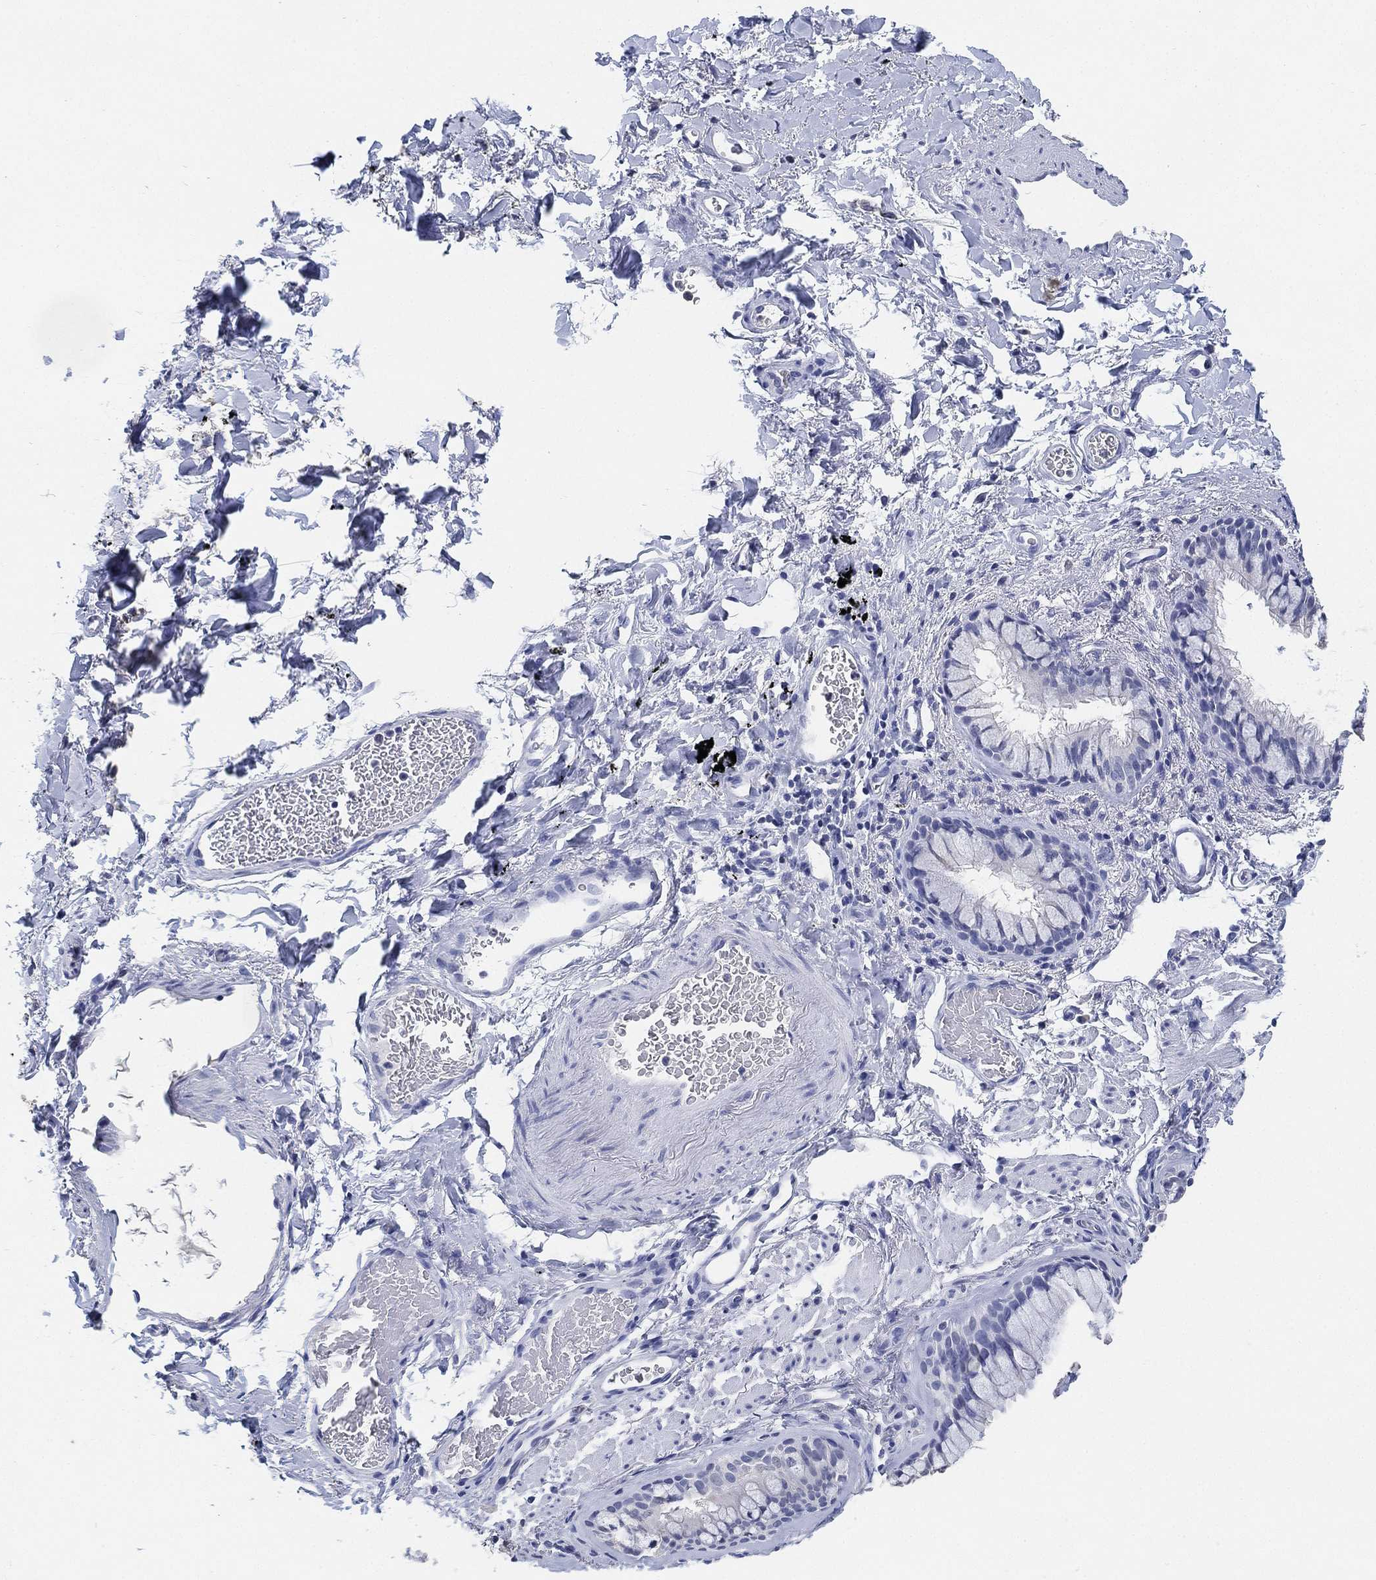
{"staining": {"intensity": "negative", "quantity": "none", "location": "none"}, "tissue": "soft tissue", "cell_type": "Fibroblasts", "image_type": "normal", "snomed": [{"axis": "morphology", "description": "Normal tissue, NOS"}, {"axis": "morphology", "description": "Adenocarcinoma, NOS"}, {"axis": "topography", "description": "Cartilage tissue"}, {"axis": "topography", "description": "Lung"}], "caption": "A histopathology image of soft tissue stained for a protein shows no brown staining in fibroblasts. (DAB immunohistochemistry (IHC) with hematoxylin counter stain).", "gene": "IYD", "patient": {"sex": "male", "age": 59}}